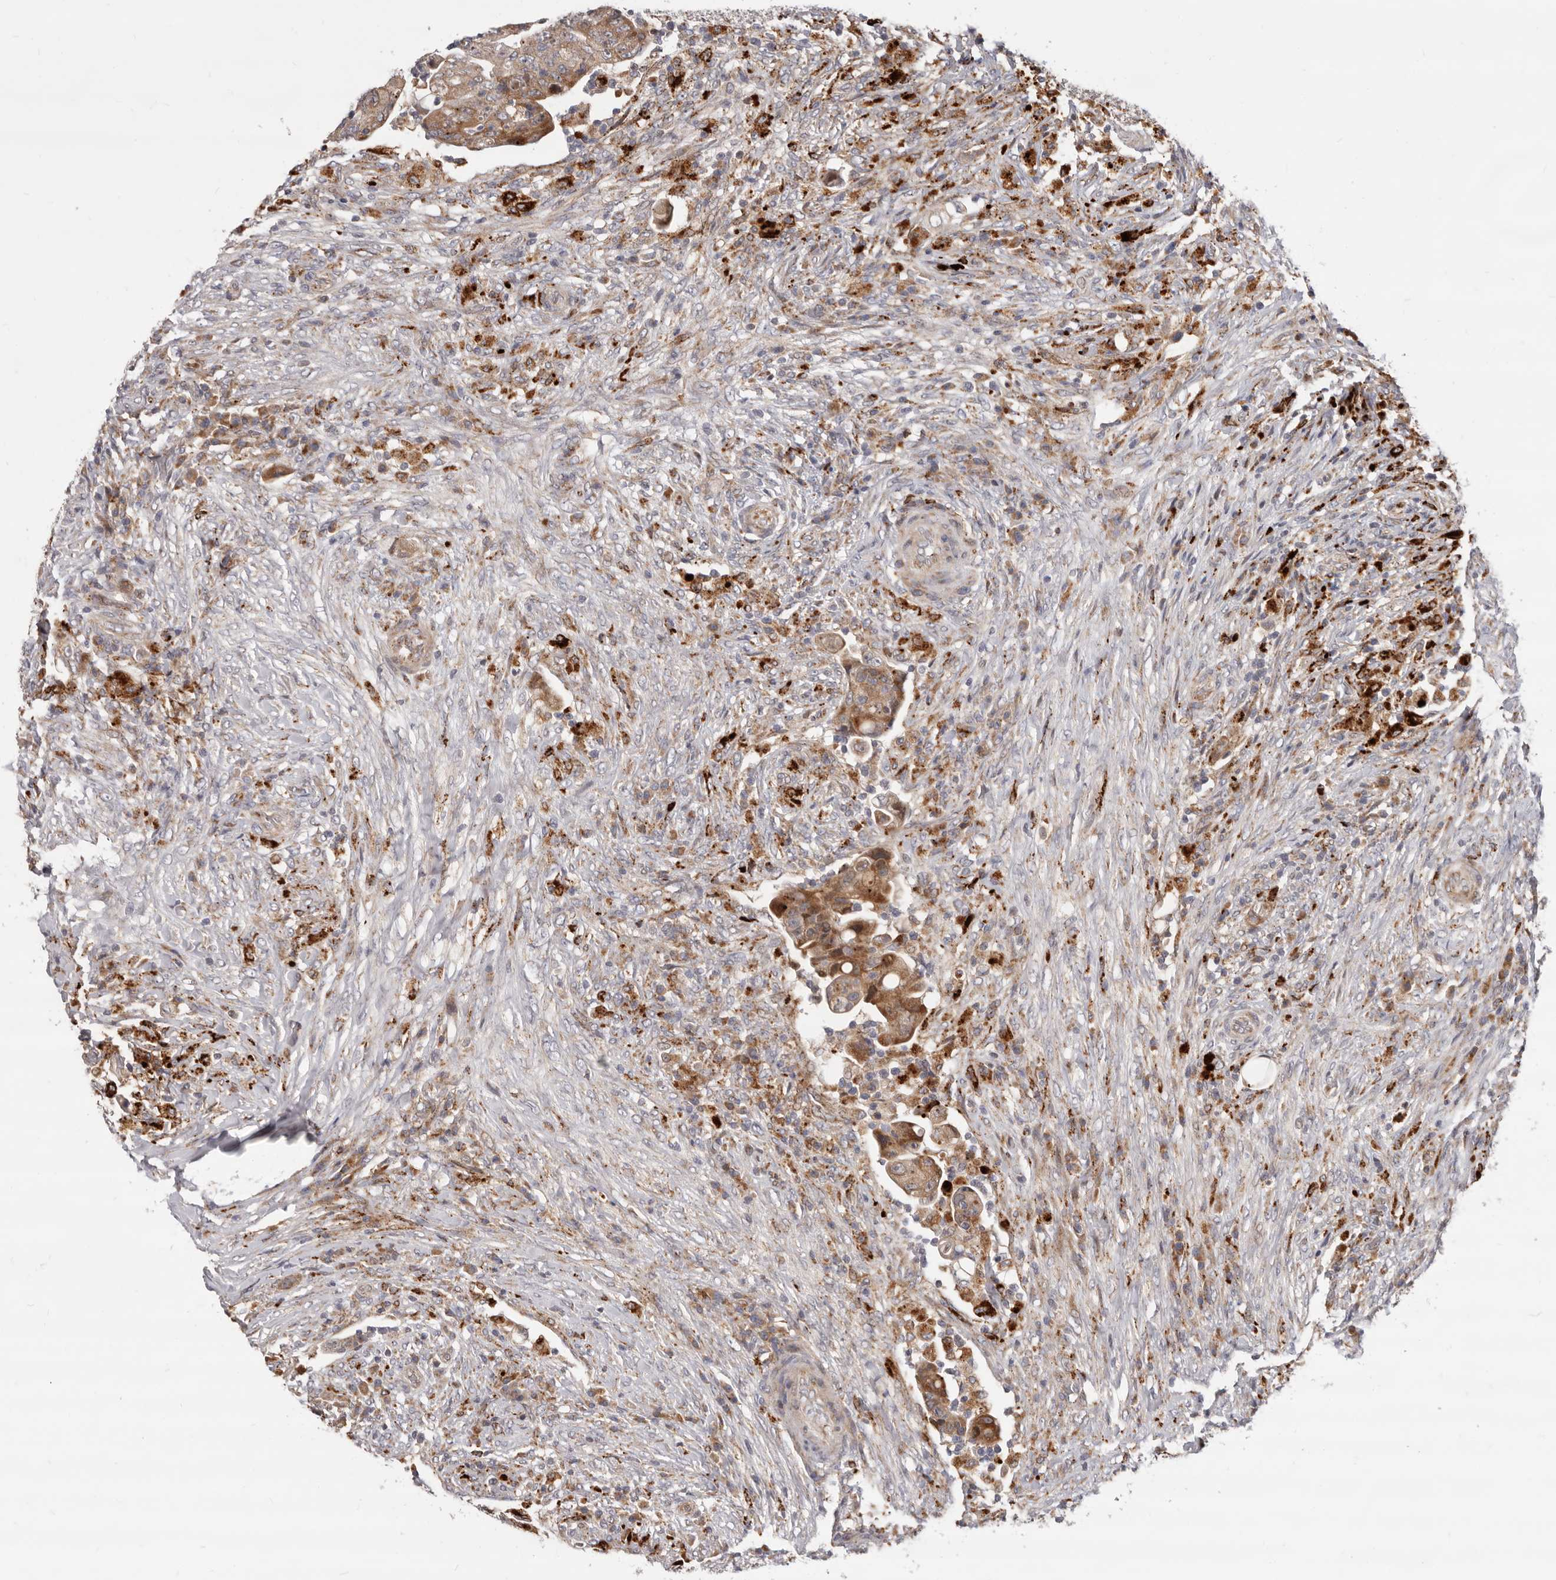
{"staining": {"intensity": "moderate", "quantity": ">75%", "location": "cytoplasmic/membranous"}, "tissue": "colorectal cancer", "cell_type": "Tumor cells", "image_type": "cancer", "snomed": [{"axis": "morphology", "description": "Adenocarcinoma, NOS"}, {"axis": "topography", "description": "Rectum"}], "caption": "Protein staining by immunohistochemistry (IHC) exhibits moderate cytoplasmic/membranous positivity in approximately >75% of tumor cells in colorectal cancer. (Stains: DAB (3,3'-diaminobenzidine) in brown, nuclei in blue, Microscopy: brightfield microscopy at high magnification).", "gene": "TOR3A", "patient": {"sex": "female", "age": 71}}